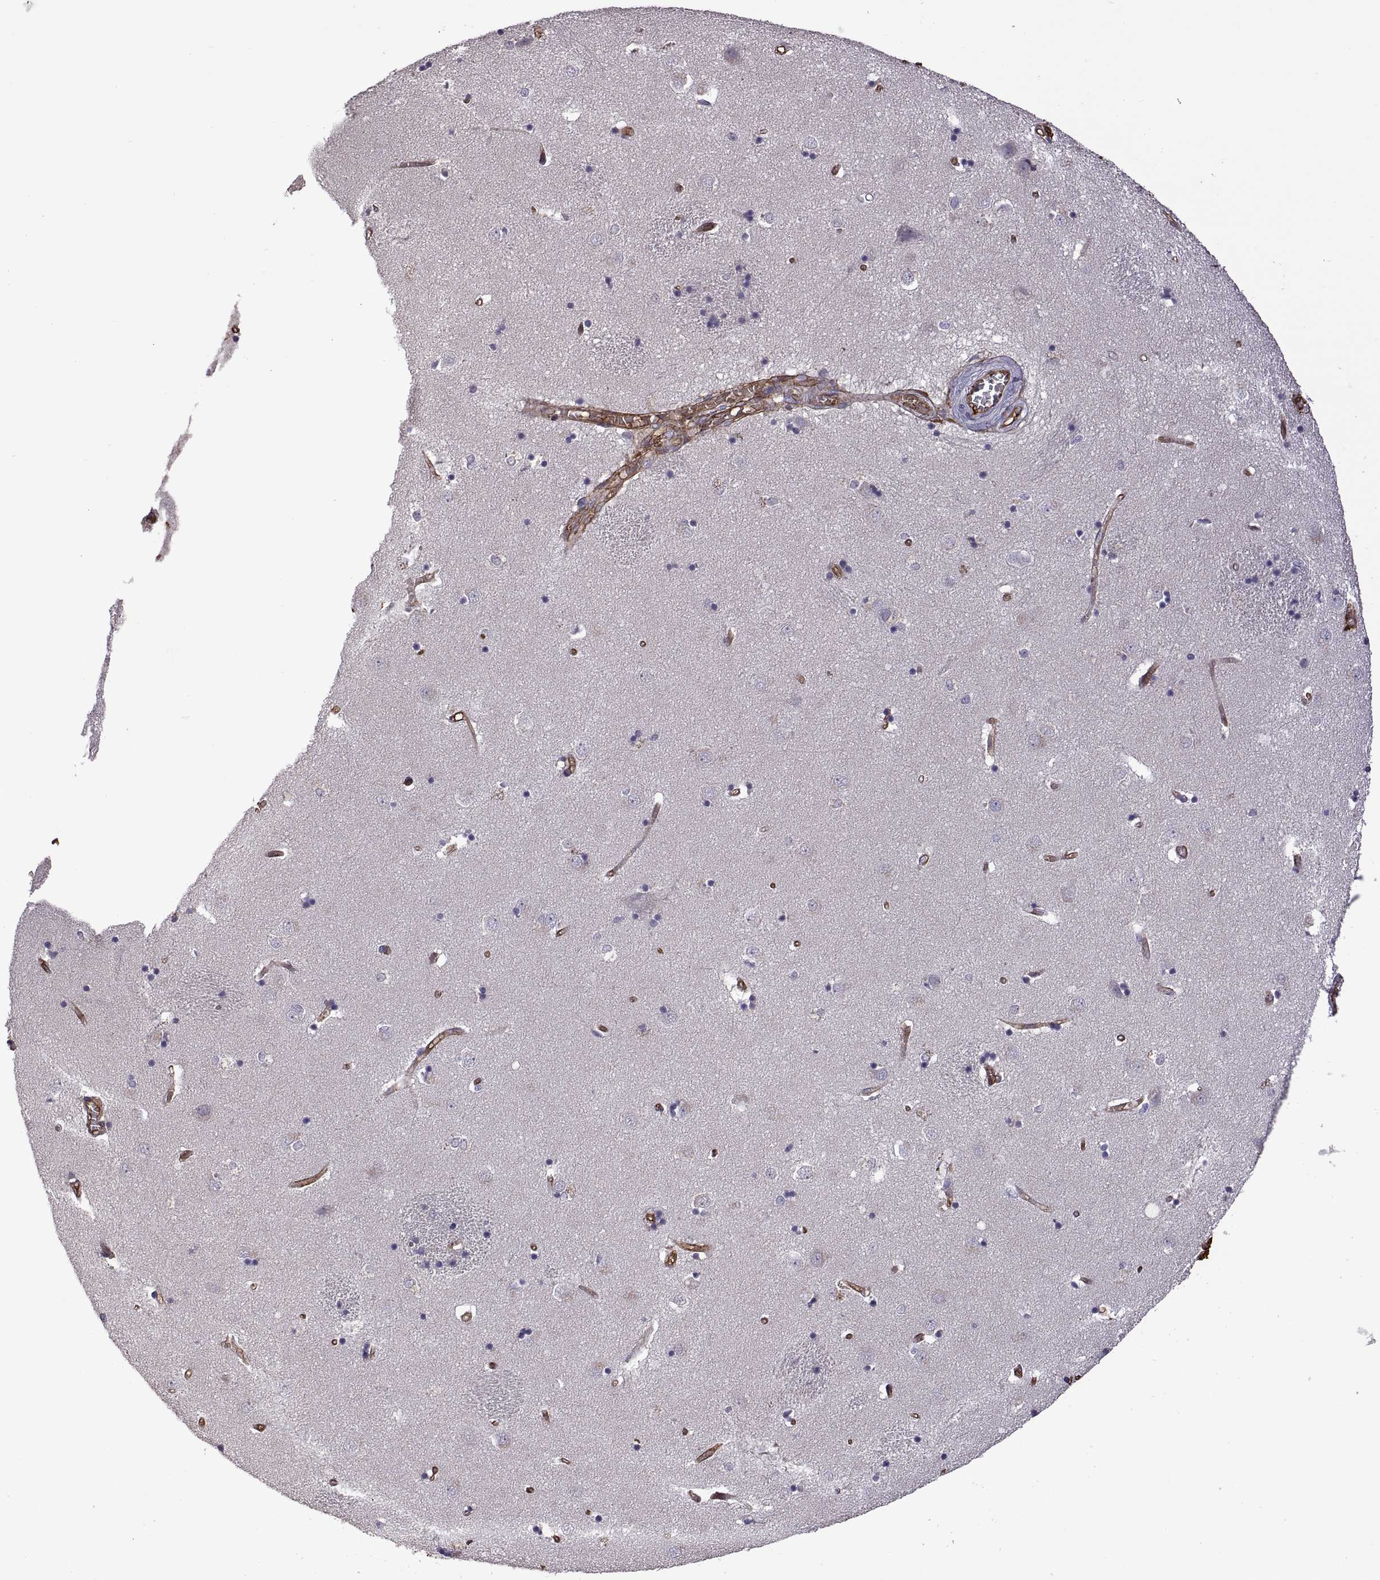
{"staining": {"intensity": "negative", "quantity": "none", "location": "none"}, "tissue": "caudate", "cell_type": "Glial cells", "image_type": "normal", "snomed": [{"axis": "morphology", "description": "Normal tissue, NOS"}, {"axis": "topography", "description": "Lateral ventricle wall"}], "caption": "A high-resolution photomicrograph shows IHC staining of benign caudate, which shows no significant positivity in glial cells. (Immunohistochemistry, brightfield microscopy, high magnification).", "gene": "S100A10", "patient": {"sex": "male", "age": 54}}